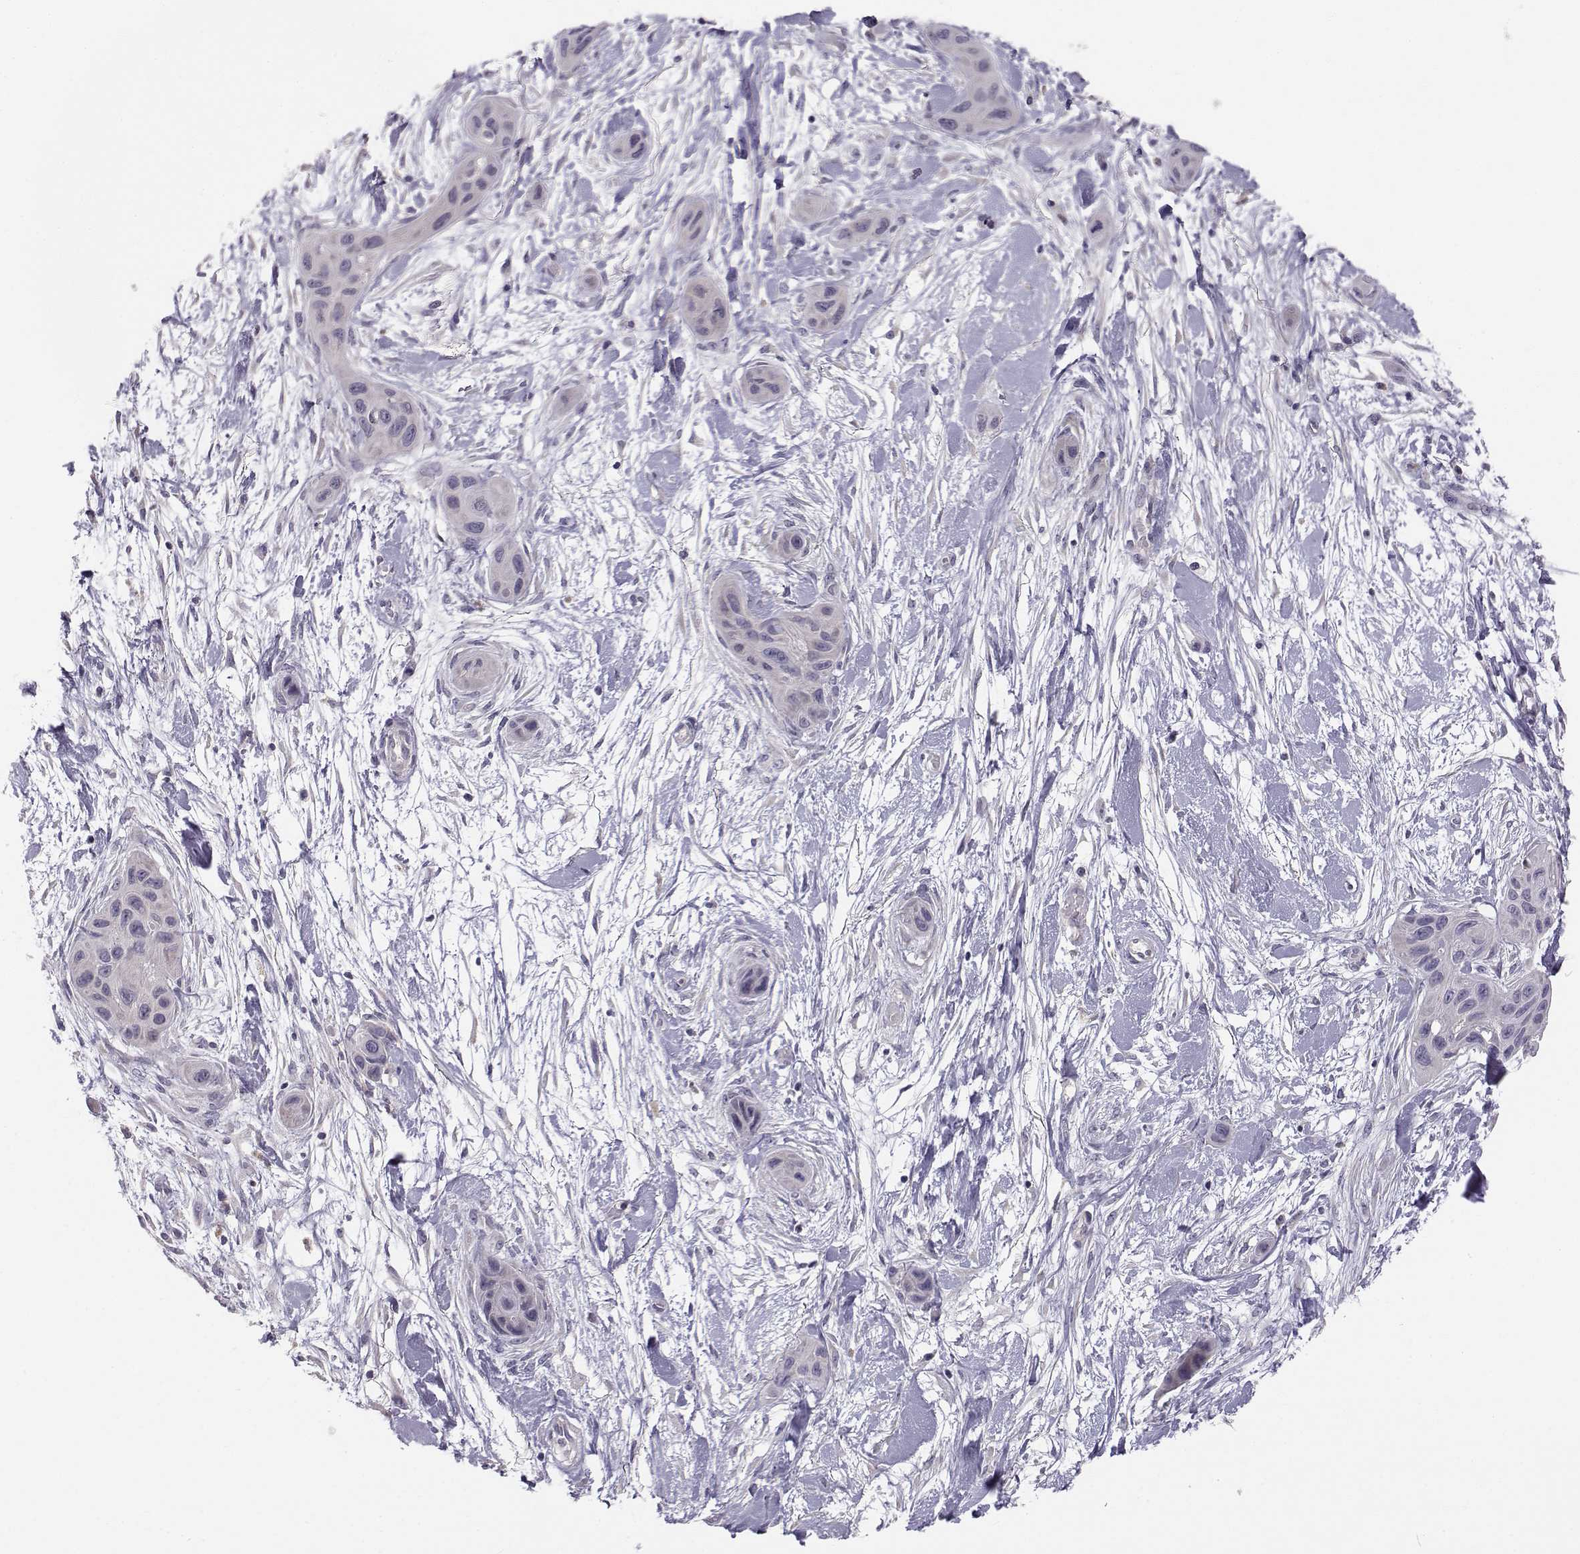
{"staining": {"intensity": "weak", "quantity": ">75%", "location": "cytoplasmic/membranous"}, "tissue": "skin cancer", "cell_type": "Tumor cells", "image_type": "cancer", "snomed": [{"axis": "morphology", "description": "Squamous cell carcinoma, NOS"}, {"axis": "topography", "description": "Skin"}], "caption": "Human skin cancer (squamous cell carcinoma) stained for a protein (brown) reveals weak cytoplasmic/membranous positive expression in approximately >75% of tumor cells.", "gene": "ACSL6", "patient": {"sex": "male", "age": 79}}